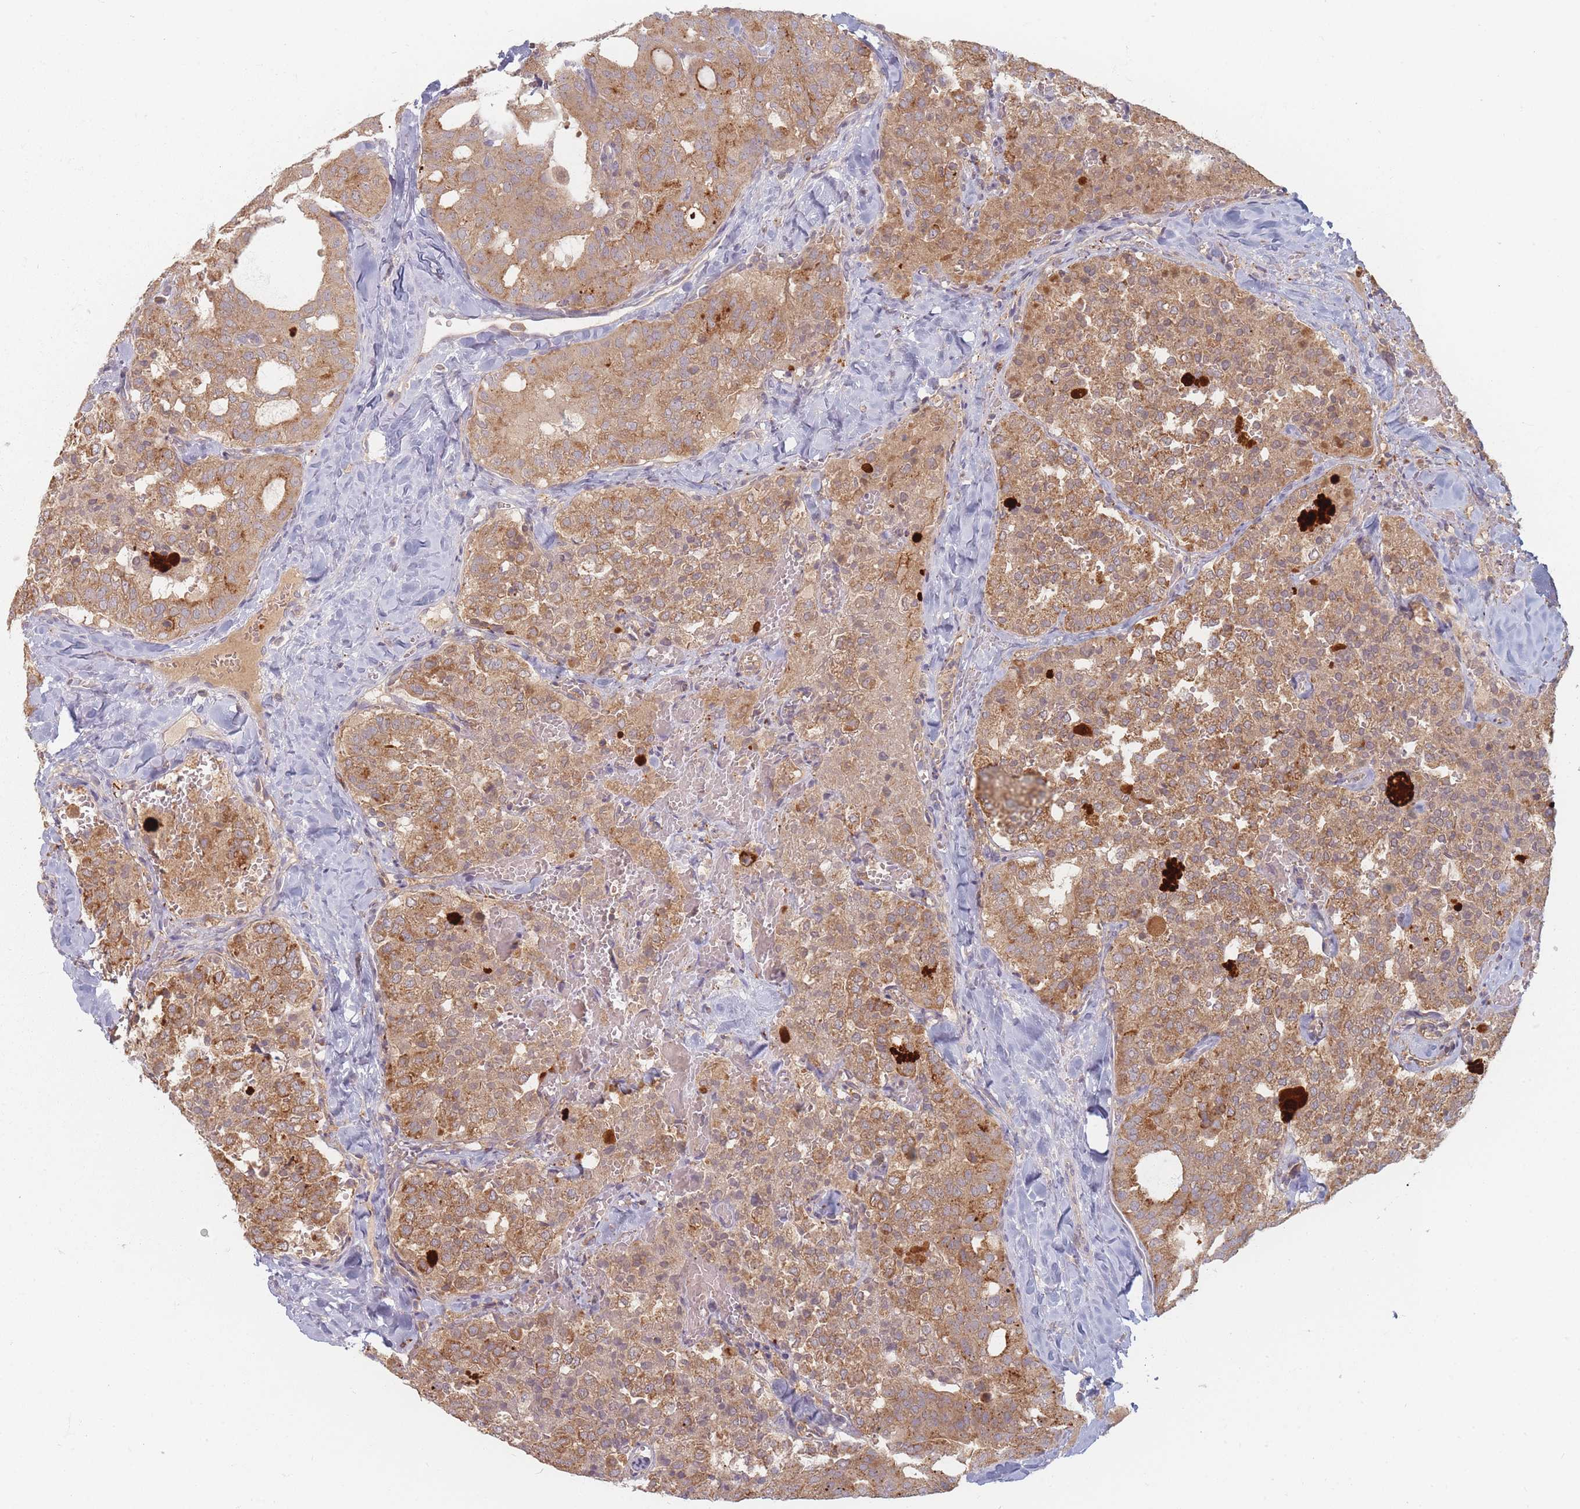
{"staining": {"intensity": "moderate", "quantity": ">75%", "location": "cytoplasmic/membranous"}, "tissue": "thyroid cancer", "cell_type": "Tumor cells", "image_type": "cancer", "snomed": [{"axis": "morphology", "description": "Follicular adenoma carcinoma, NOS"}, {"axis": "topography", "description": "Thyroid gland"}], "caption": "Protein expression by IHC exhibits moderate cytoplasmic/membranous staining in about >75% of tumor cells in follicular adenoma carcinoma (thyroid).", "gene": "SLC35F3", "patient": {"sex": "male", "age": 75}}